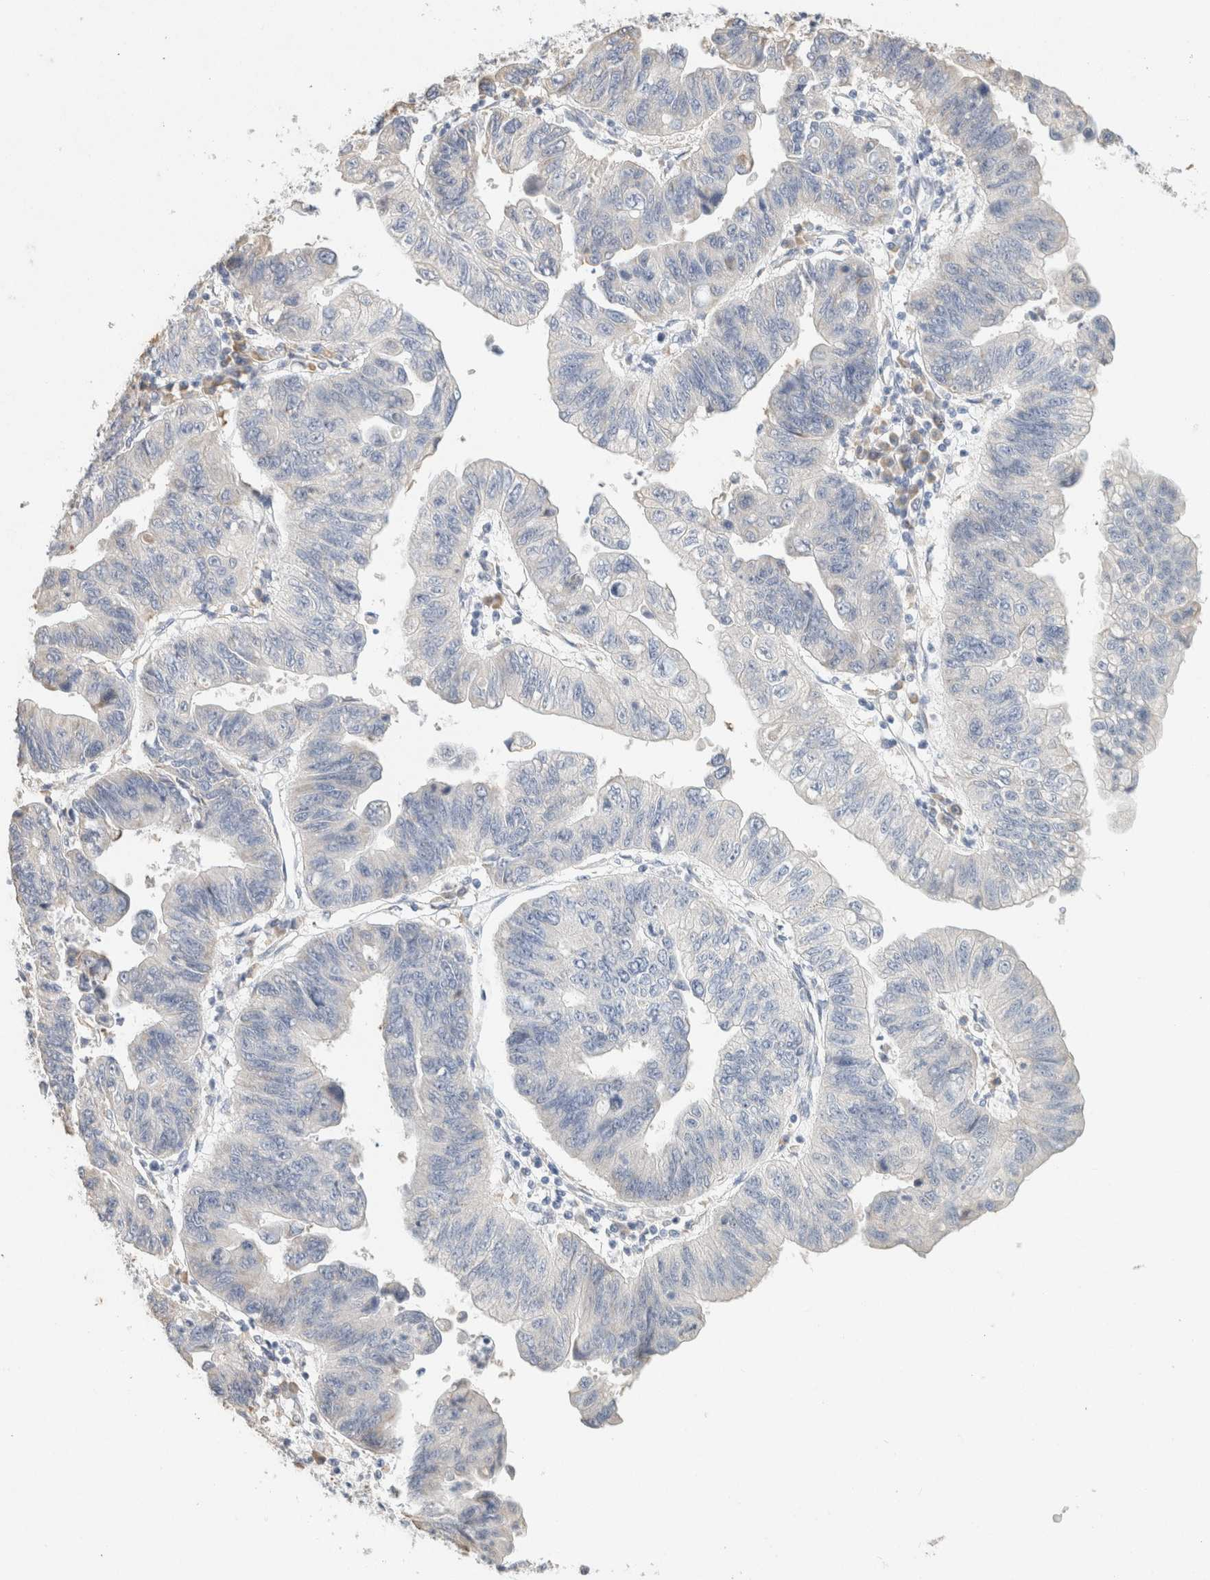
{"staining": {"intensity": "negative", "quantity": "none", "location": "none"}, "tissue": "stomach cancer", "cell_type": "Tumor cells", "image_type": "cancer", "snomed": [{"axis": "morphology", "description": "Adenocarcinoma, NOS"}, {"axis": "topography", "description": "Stomach"}], "caption": "Image shows no significant protein positivity in tumor cells of stomach cancer (adenocarcinoma).", "gene": "NEFM", "patient": {"sex": "male", "age": 59}}